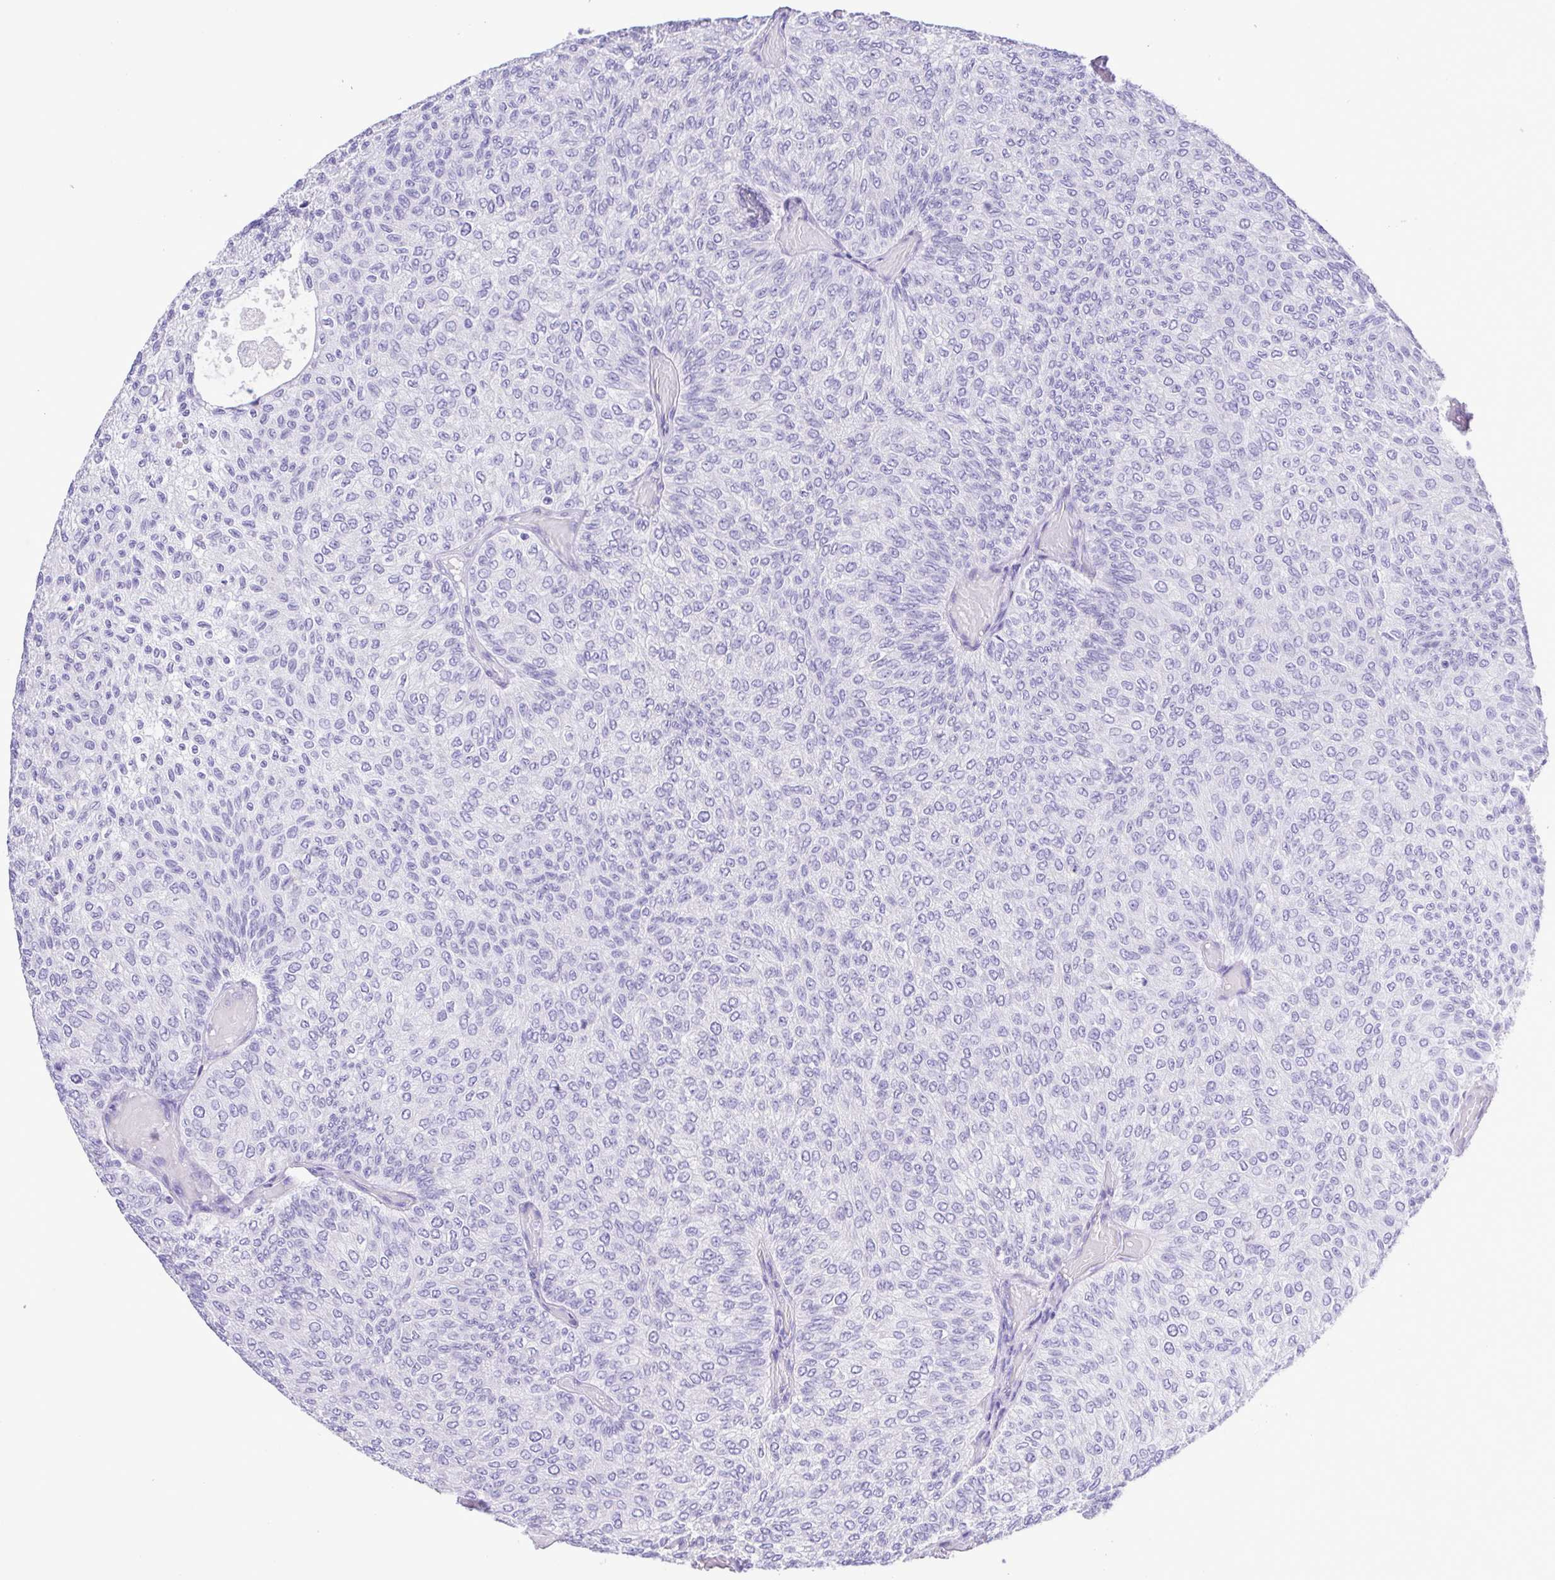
{"staining": {"intensity": "negative", "quantity": "none", "location": "none"}, "tissue": "urothelial cancer", "cell_type": "Tumor cells", "image_type": "cancer", "snomed": [{"axis": "morphology", "description": "Urothelial carcinoma, Low grade"}, {"axis": "topography", "description": "Urinary bladder"}], "caption": "Photomicrograph shows no significant protein expression in tumor cells of urothelial cancer.", "gene": "OVGP1", "patient": {"sex": "male", "age": 78}}